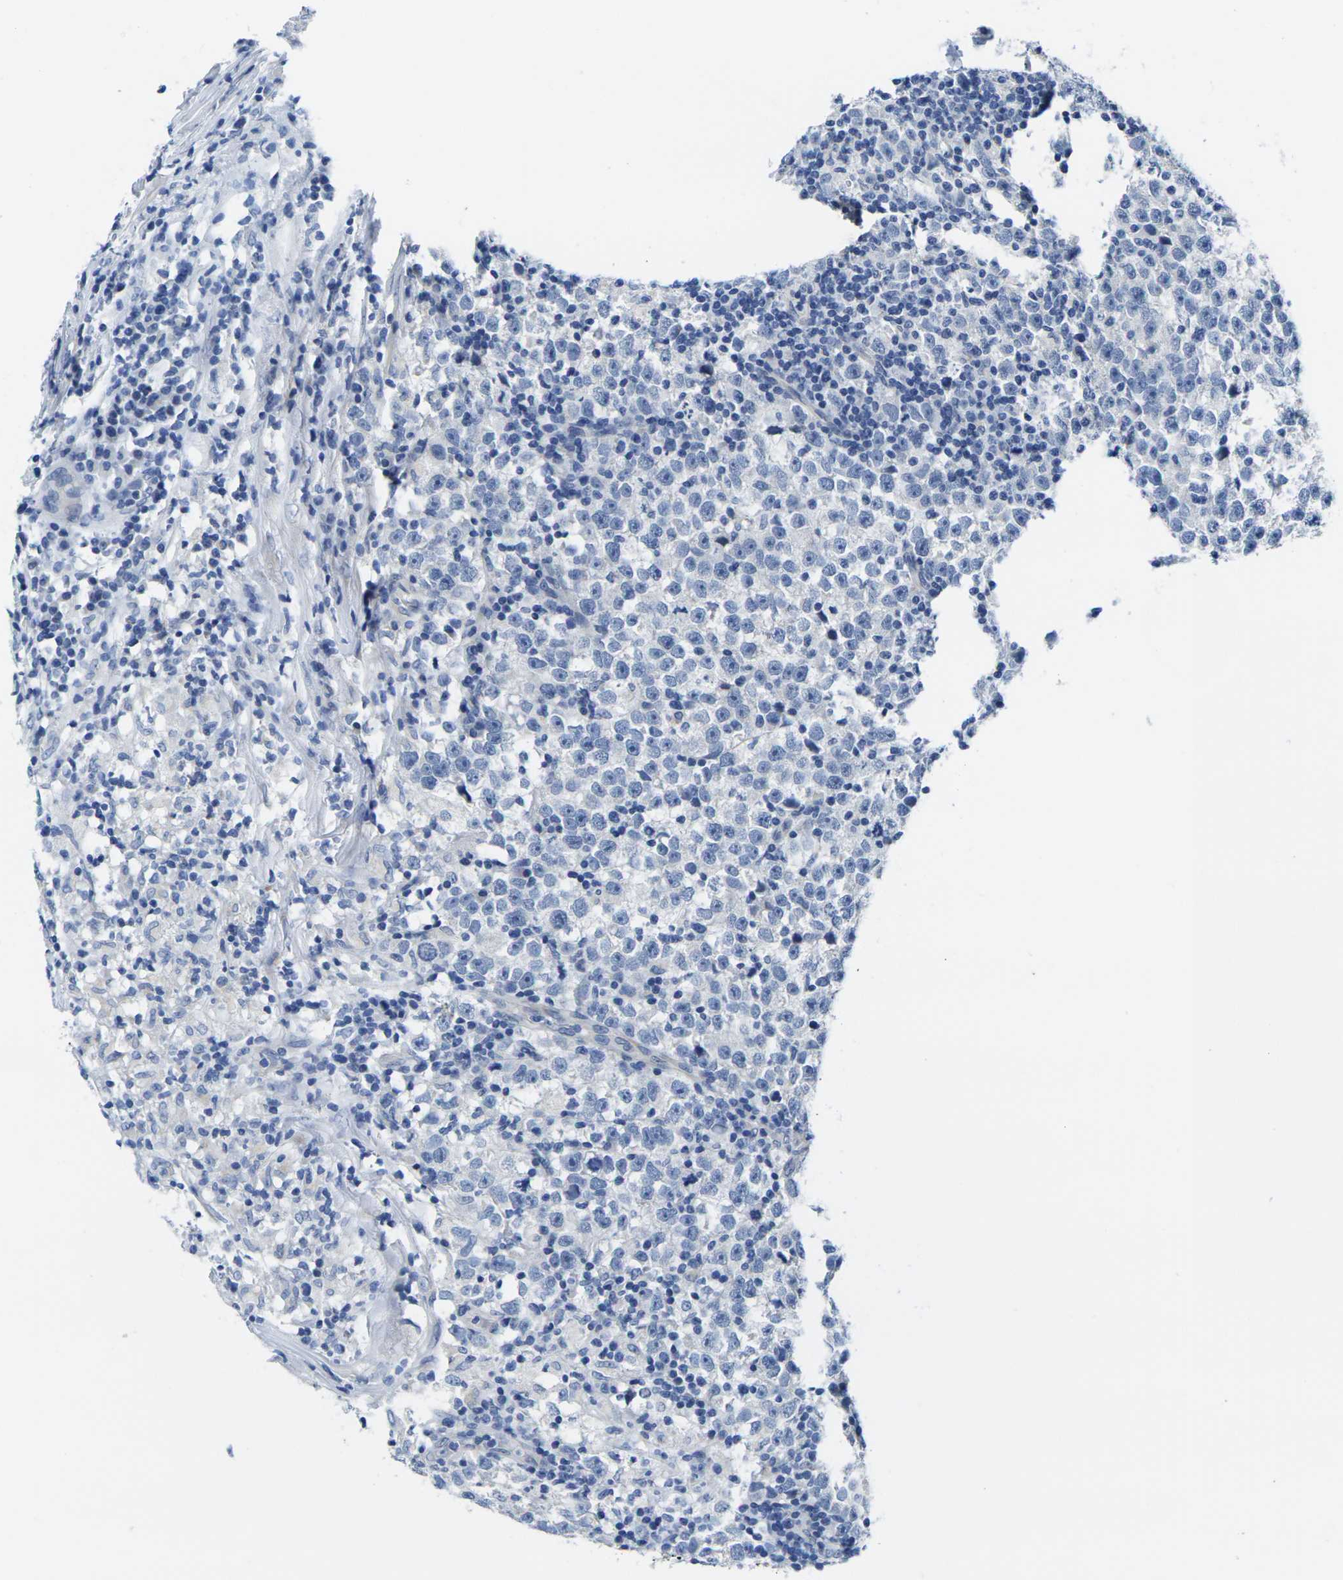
{"staining": {"intensity": "negative", "quantity": "none", "location": "none"}, "tissue": "testis cancer", "cell_type": "Tumor cells", "image_type": "cancer", "snomed": [{"axis": "morphology", "description": "Seminoma, NOS"}, {"axis": "topography", "description": "Testis"}], "caption": "DAB immunohistochemical staining of testis cancer (seminoma) exhibits no significant staining in tumor cells.", "gene": "CRK", "patient": {"sex": "male", "age": 43}}